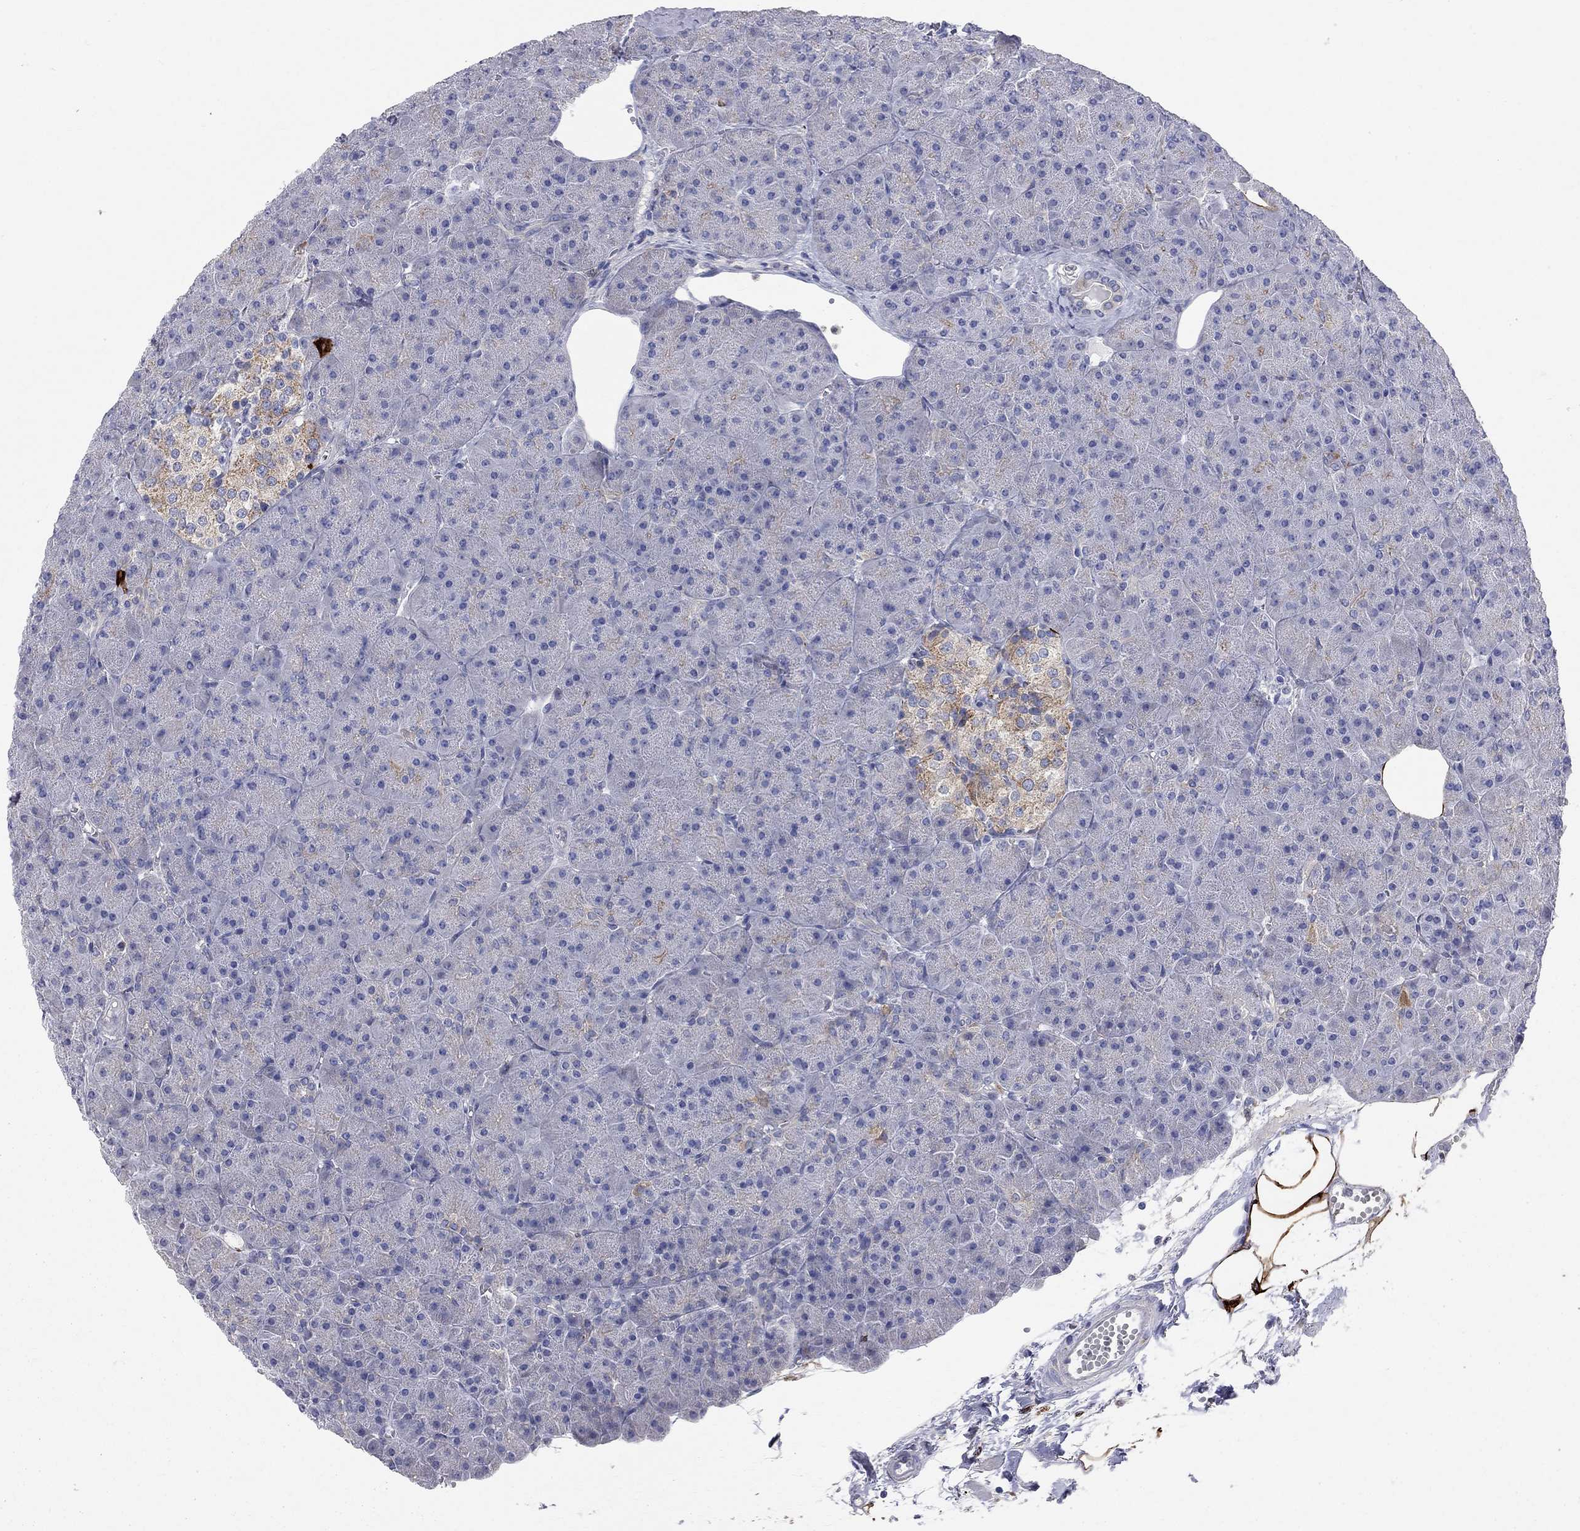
{"staining": {"intensity": "negative", "quantity": "none", "location": "none"}, "tissue": "pancreas", "cell_type": "Exocrine glandular cells", "image_type": "normal", "snomed": [{"axis": "morphology", "description": "Normal tissue, NOS"}, {"axis": "topography", "description": "Pancreas"}], "caption": "Photomicrograph shows no significant protein staining in exocrine glandular cells of unremarkable pancreas. The staining was performed using DAB to visualize the protein expression in brown, while the nuclei were stained in blue with hematoxylin (Magnification: 20x).", "gene": "ACSL1", "patient": {"sex": "male", "age": 61}}